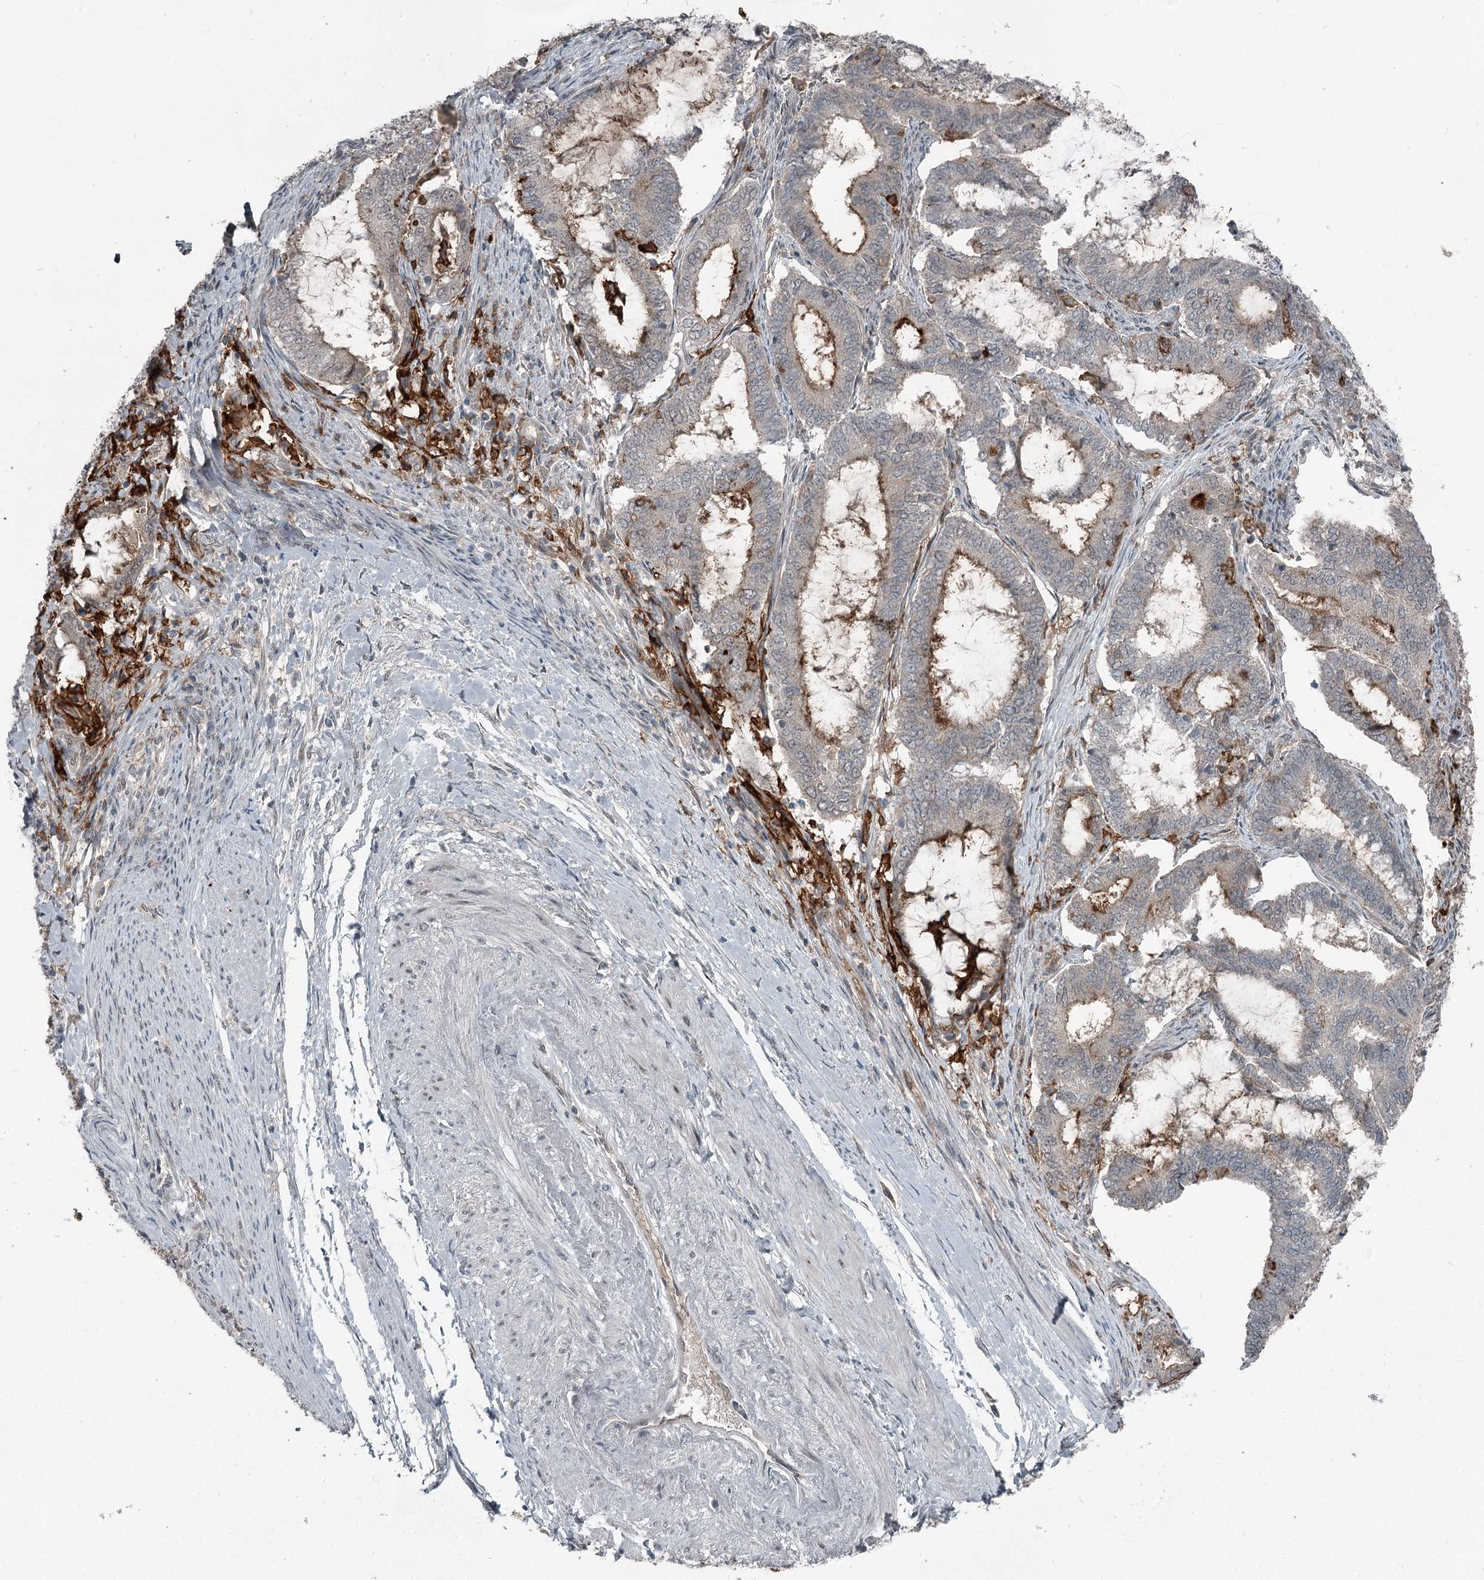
{"staining": {"intensity": "moderate", "quantity": "<25%", "location": "cytoplasmic/membranous"}, "tissue": "endometrial cancer", "cell_type": "Tumor cells", "image_type": "cancer", "snomed": [{"axis": "morphology", "description": "Adenocarcinoma, NOS"}, {"axis": "topography", "description": "Endometrium"}], "caption": "Immunohistochemistry (DAB) staining of endometrial cancer exhibits moderate cytoplasmic/membranous protein positivity in approximately <25% of tumor cells.", "gene": "SLC39A8", "patient": {"sex": "female", "age": 51}}